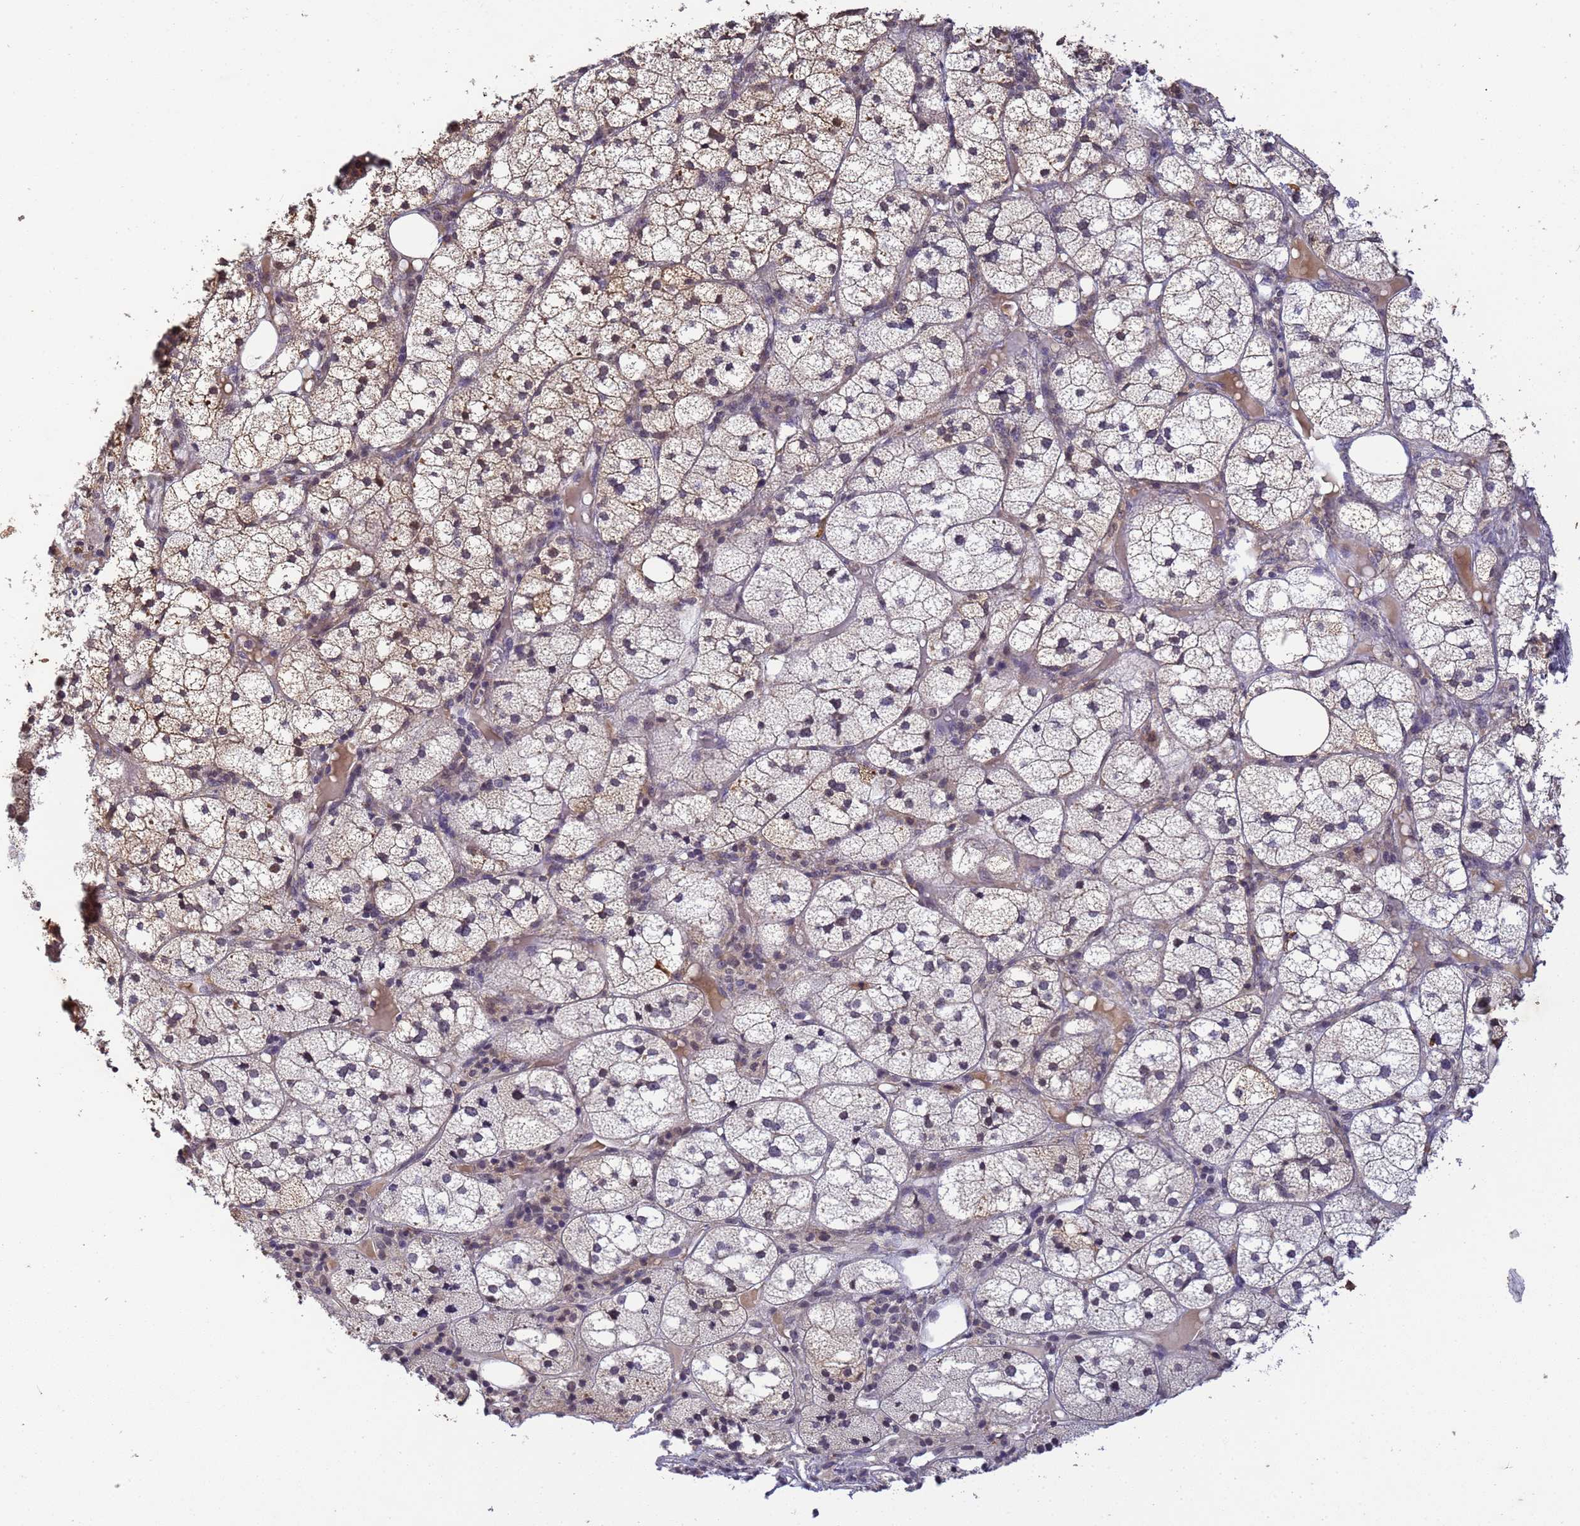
{"staining": {"intensity": "moderate", "quantity": "25%-75%", "location": "cytoplasmic/membranous"}, "tissue": "adrenal gland", "cell_type": "Glandular cells", "image_type": "normal", "snomed": [{"axis": "morphology", "description": "Normal tissue, NOS"}, {"axis": "topography", "description": "Adrenal gland"}], "caption": "The histopathology image exhibits immunohistochemical staining of normal adrenal gland. There is moderate cytoplasmic/membranous expression is present in approximately 25%-75% of glandular cells.", "gene": "MYL7", "patient": {"sex": "female", "age": 61}}